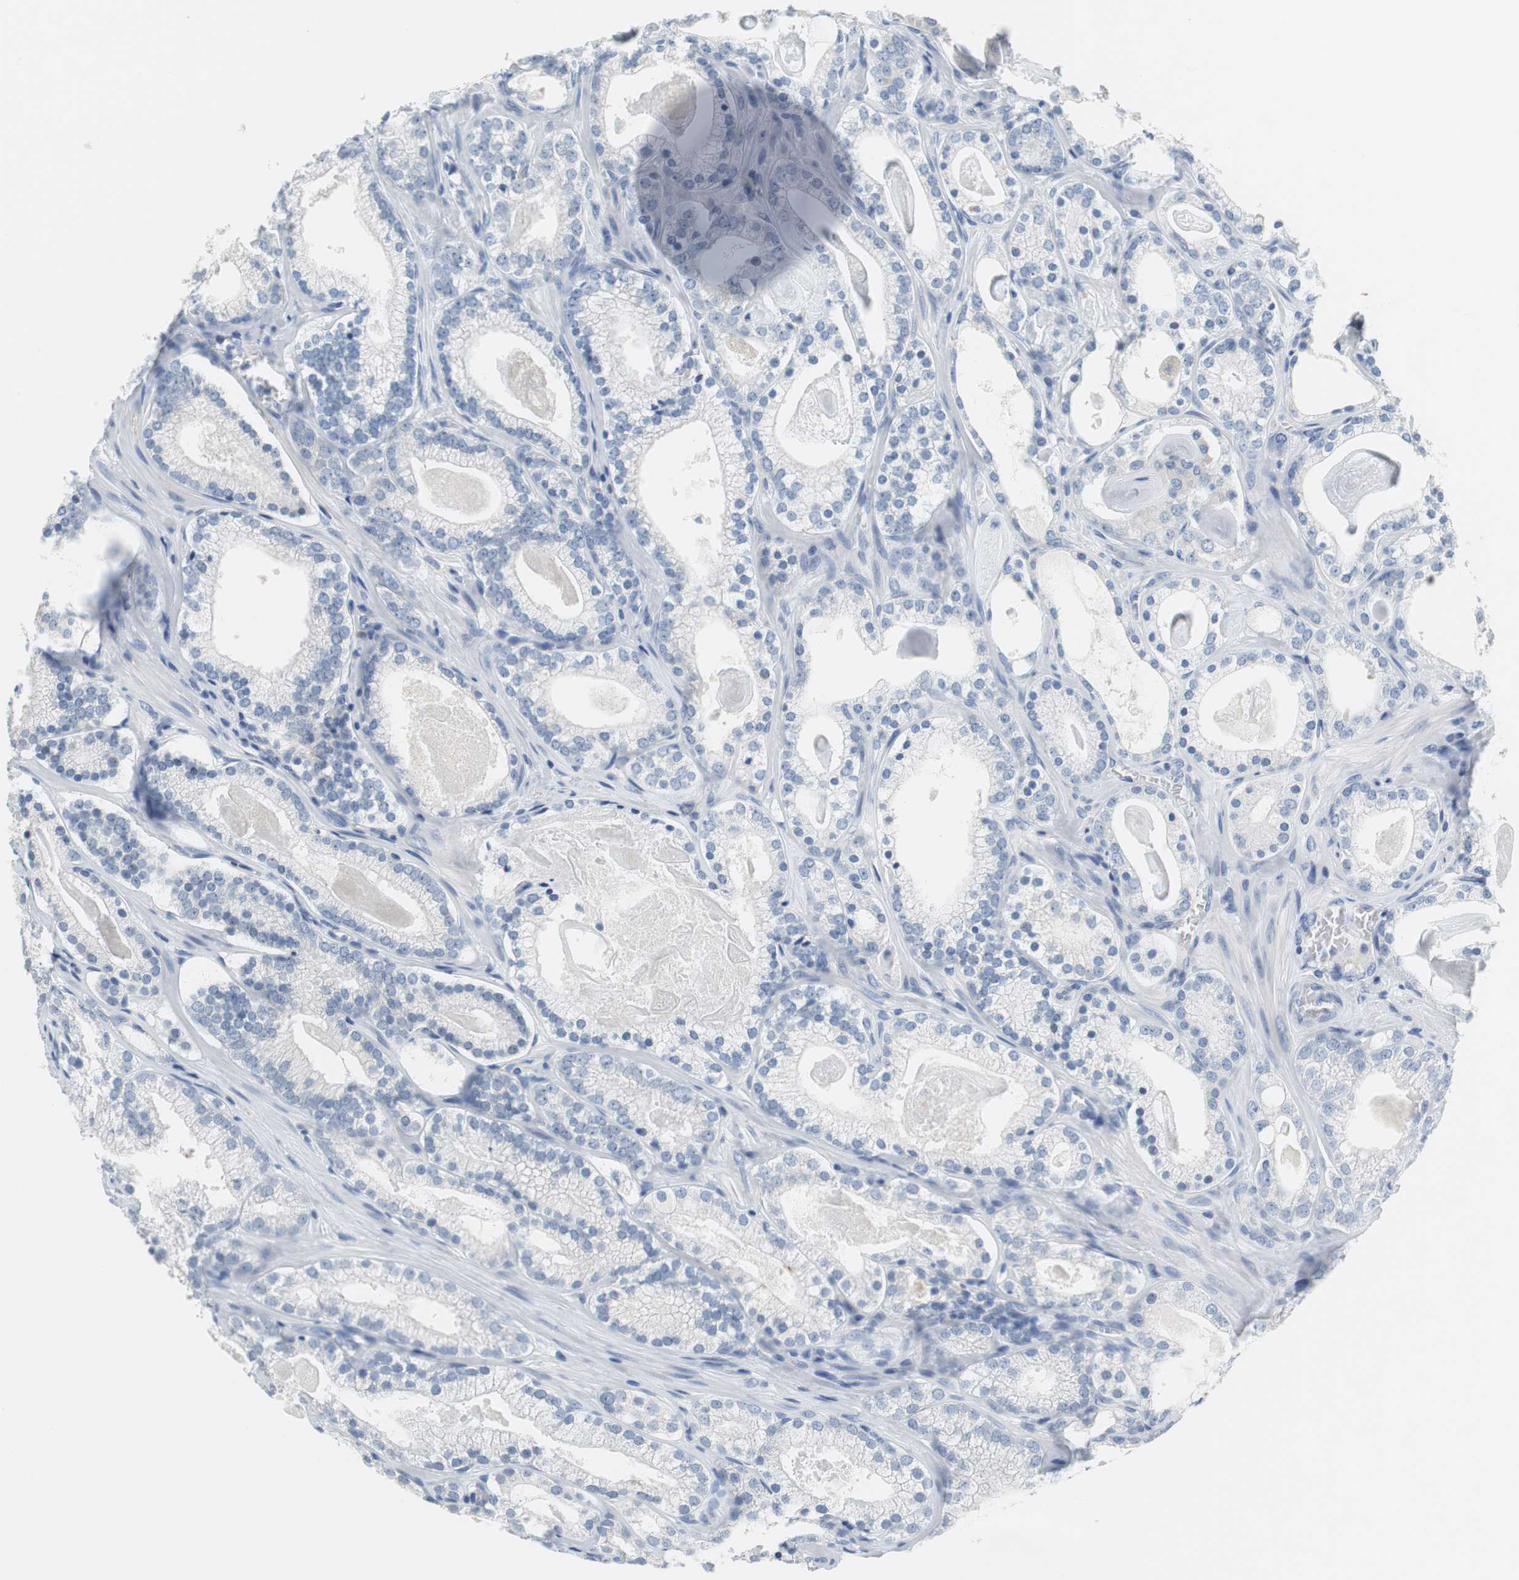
{"staining": {"intensity": "negative", "quantity": "none", "location": "none"}, "tissue": "prostate cancer", "cell_type": "Tumor cells", "image_type": "cancer", "snomed": [{"axis": "morphology", "description": "Adenocarcinoma, Low grade"}, {"axis": "topography", "description": "Prostate"}], "caption": "The histopathology image reveals no significant expression in tumor cells of low-grade adenocarcinoma (prostate). Brightfield microscopy of immunohistochemistry stained with DAB (brown) and hematoxylin (blue), captured at high magnification.", "gene": "GLCCI1", "patient": {"sex": "male", "age": 59}}